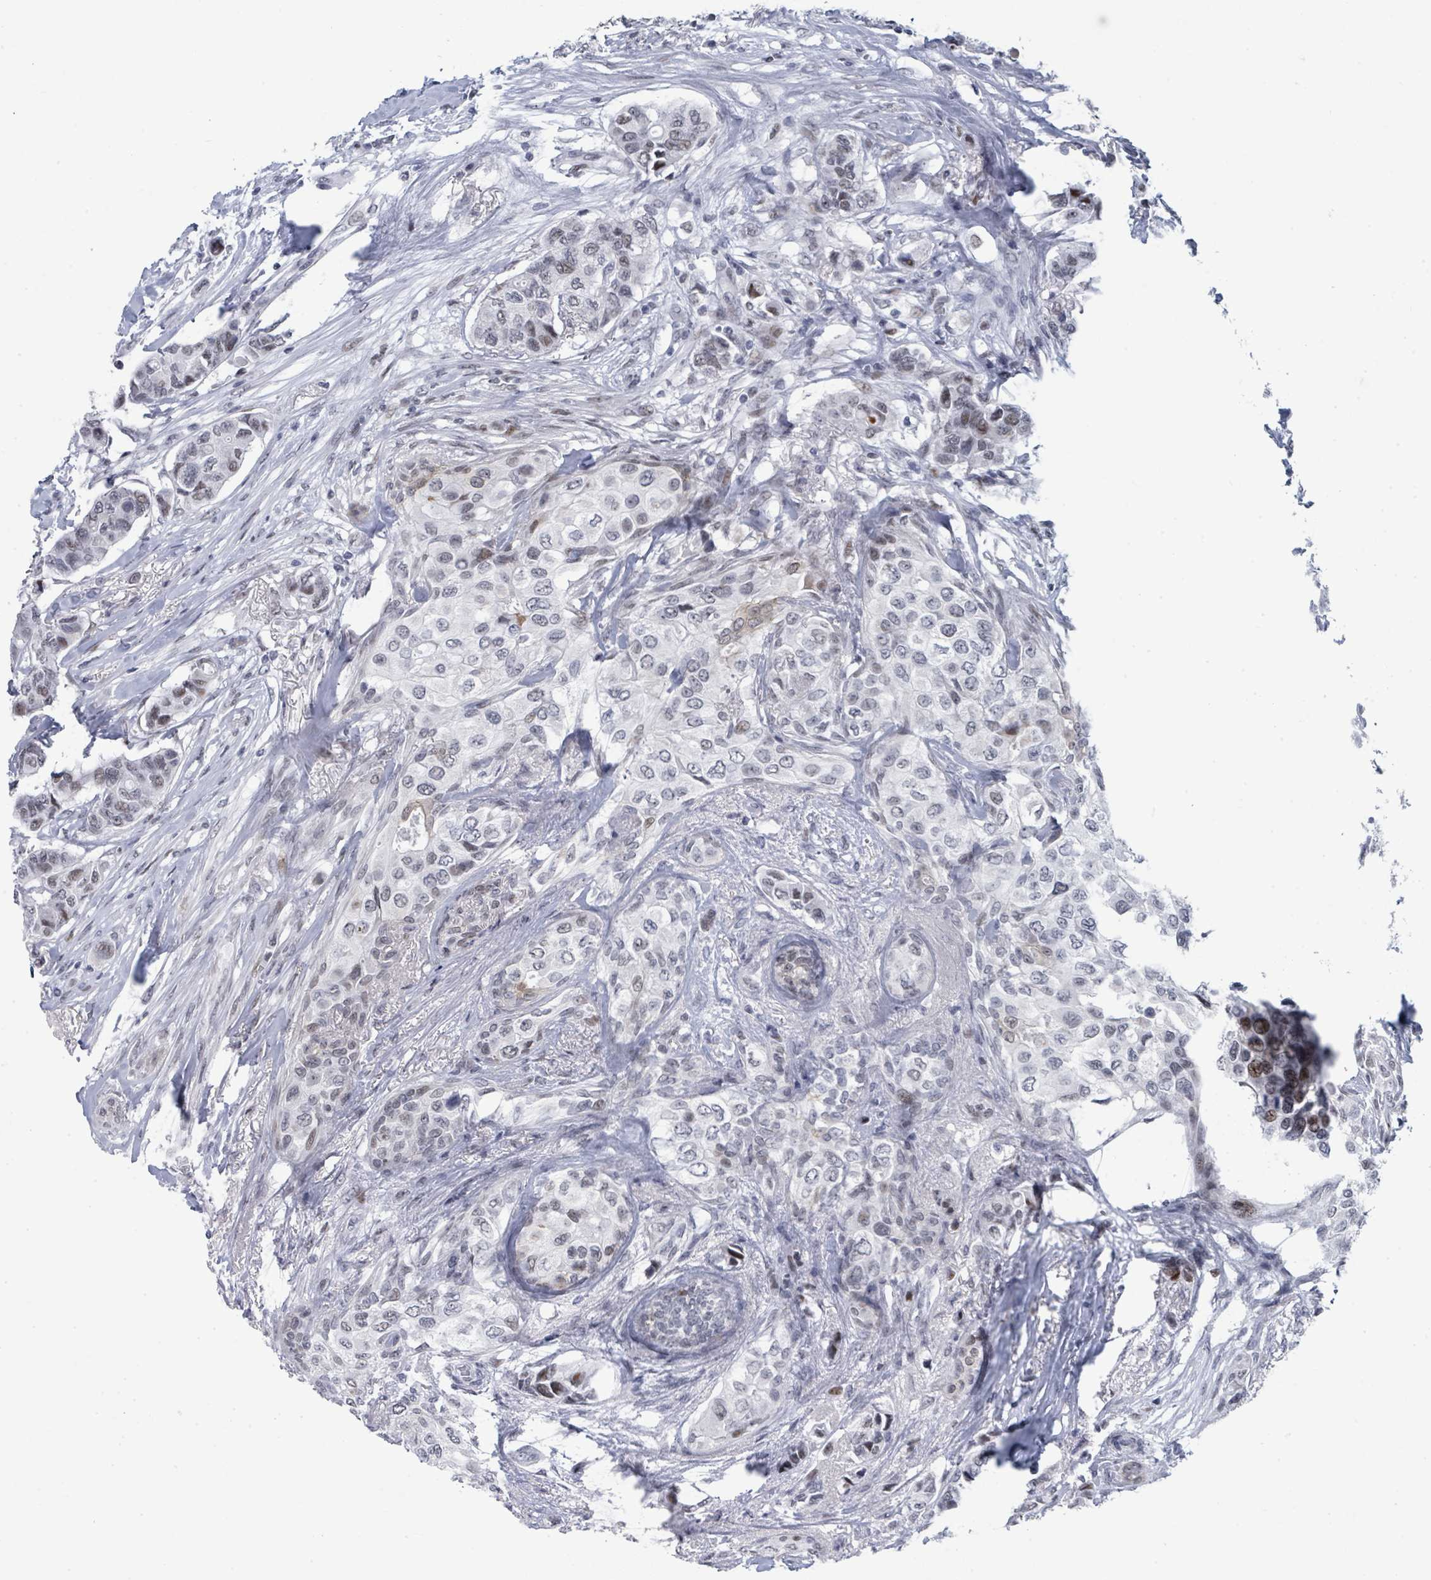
{"staining": {"intensity": "weak", "quantity": "25%-75%", "location": "nuclear"}, "tissue": "breast cancer", "cell_type": "Tumor cells", "image_type": "cancer", "snomed": [{"axis": "morphology", "description": "Lobular carcinoma"}, {"axis": "topography", "description": "Breast"}], "caption": "The micrograph shows staining of breast lobular carcinoma, revealing weak nuclear protein staining (brown color) within tumor cells.", "gene": "CT45A5", "patient": {"sex": "female", "age": 51}}